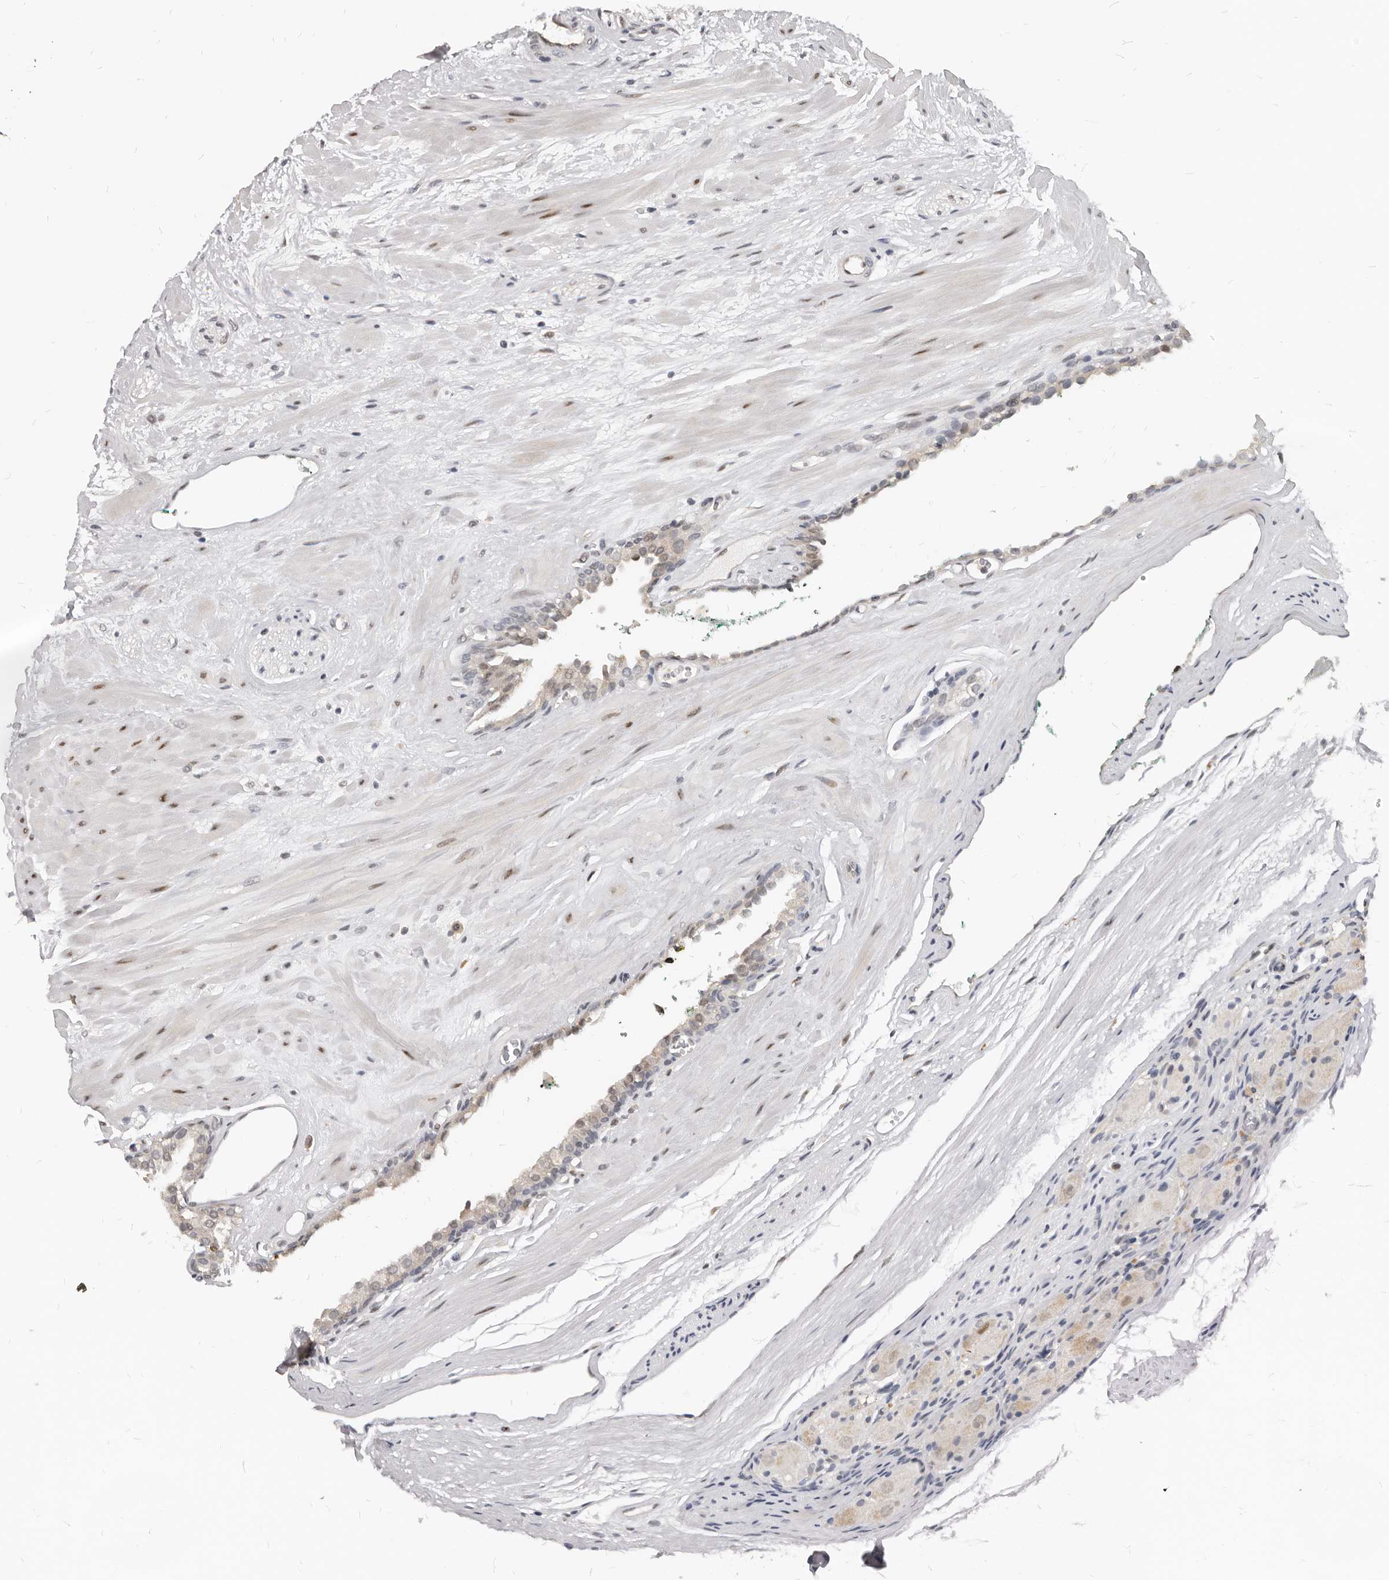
{"staining": {"intensity": "moderate", "quantity": "25%-75%", "location": "nuclear"}, "tissue": "prostate cancer", "cell_type": "Tumor cells", "image_type": "cancer", "snomed": [{"axis": "morphology", "description": "Adenocarcinoma, Medium grade"}, {"axis": "topography", "description": "Prostate"}], "caption": "A photomicrograph of prostate medium-grade adenocarcinoma stained for a protein exhibits moderate nuclear brown staining in tumor cells.", "gene": "ATF5", "patient": {"sex": "male", "age": 53}}